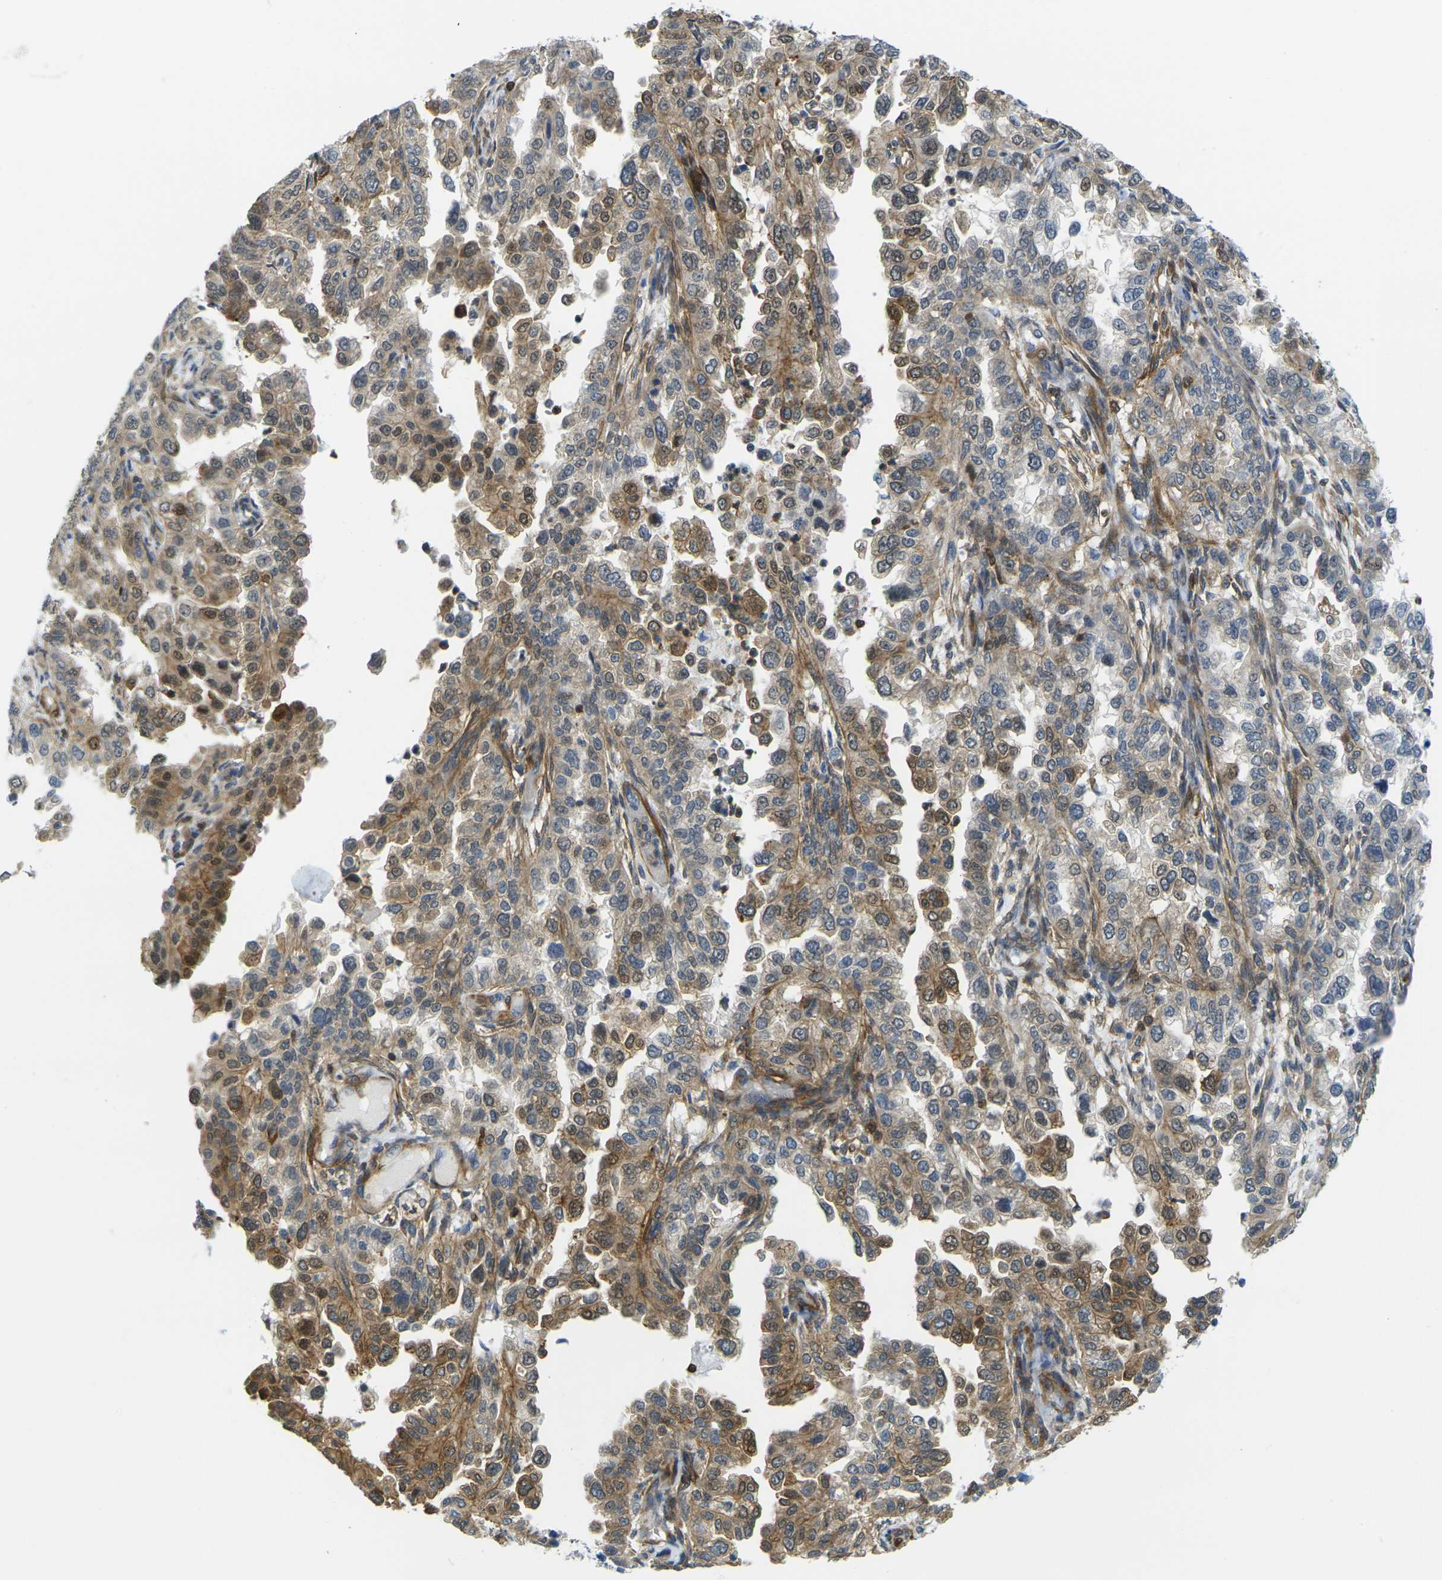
{"staining": {"intensity": "moderate", "quantity": "25%-75%", "location": "cytoplasmic/membranous,nuclear"}, "tissue": "endometrial cancer", "cell_type": "Tumor cells", "image_type": "cancer", "snomed": [{"axis": "morphology", "description": "Adenocarcinoma, NOS"}, {"axis": "topography", "description": "Endometrium"}], "caption": "Protein analysis of endometrial adenocarcinoma tissue exhibits moderate cytoplasmic/membranous and nuclear expression in about 25%-75% of tumor cells.", "gene": "LASP1", "patient": {"sex": "female", "age": 85}}